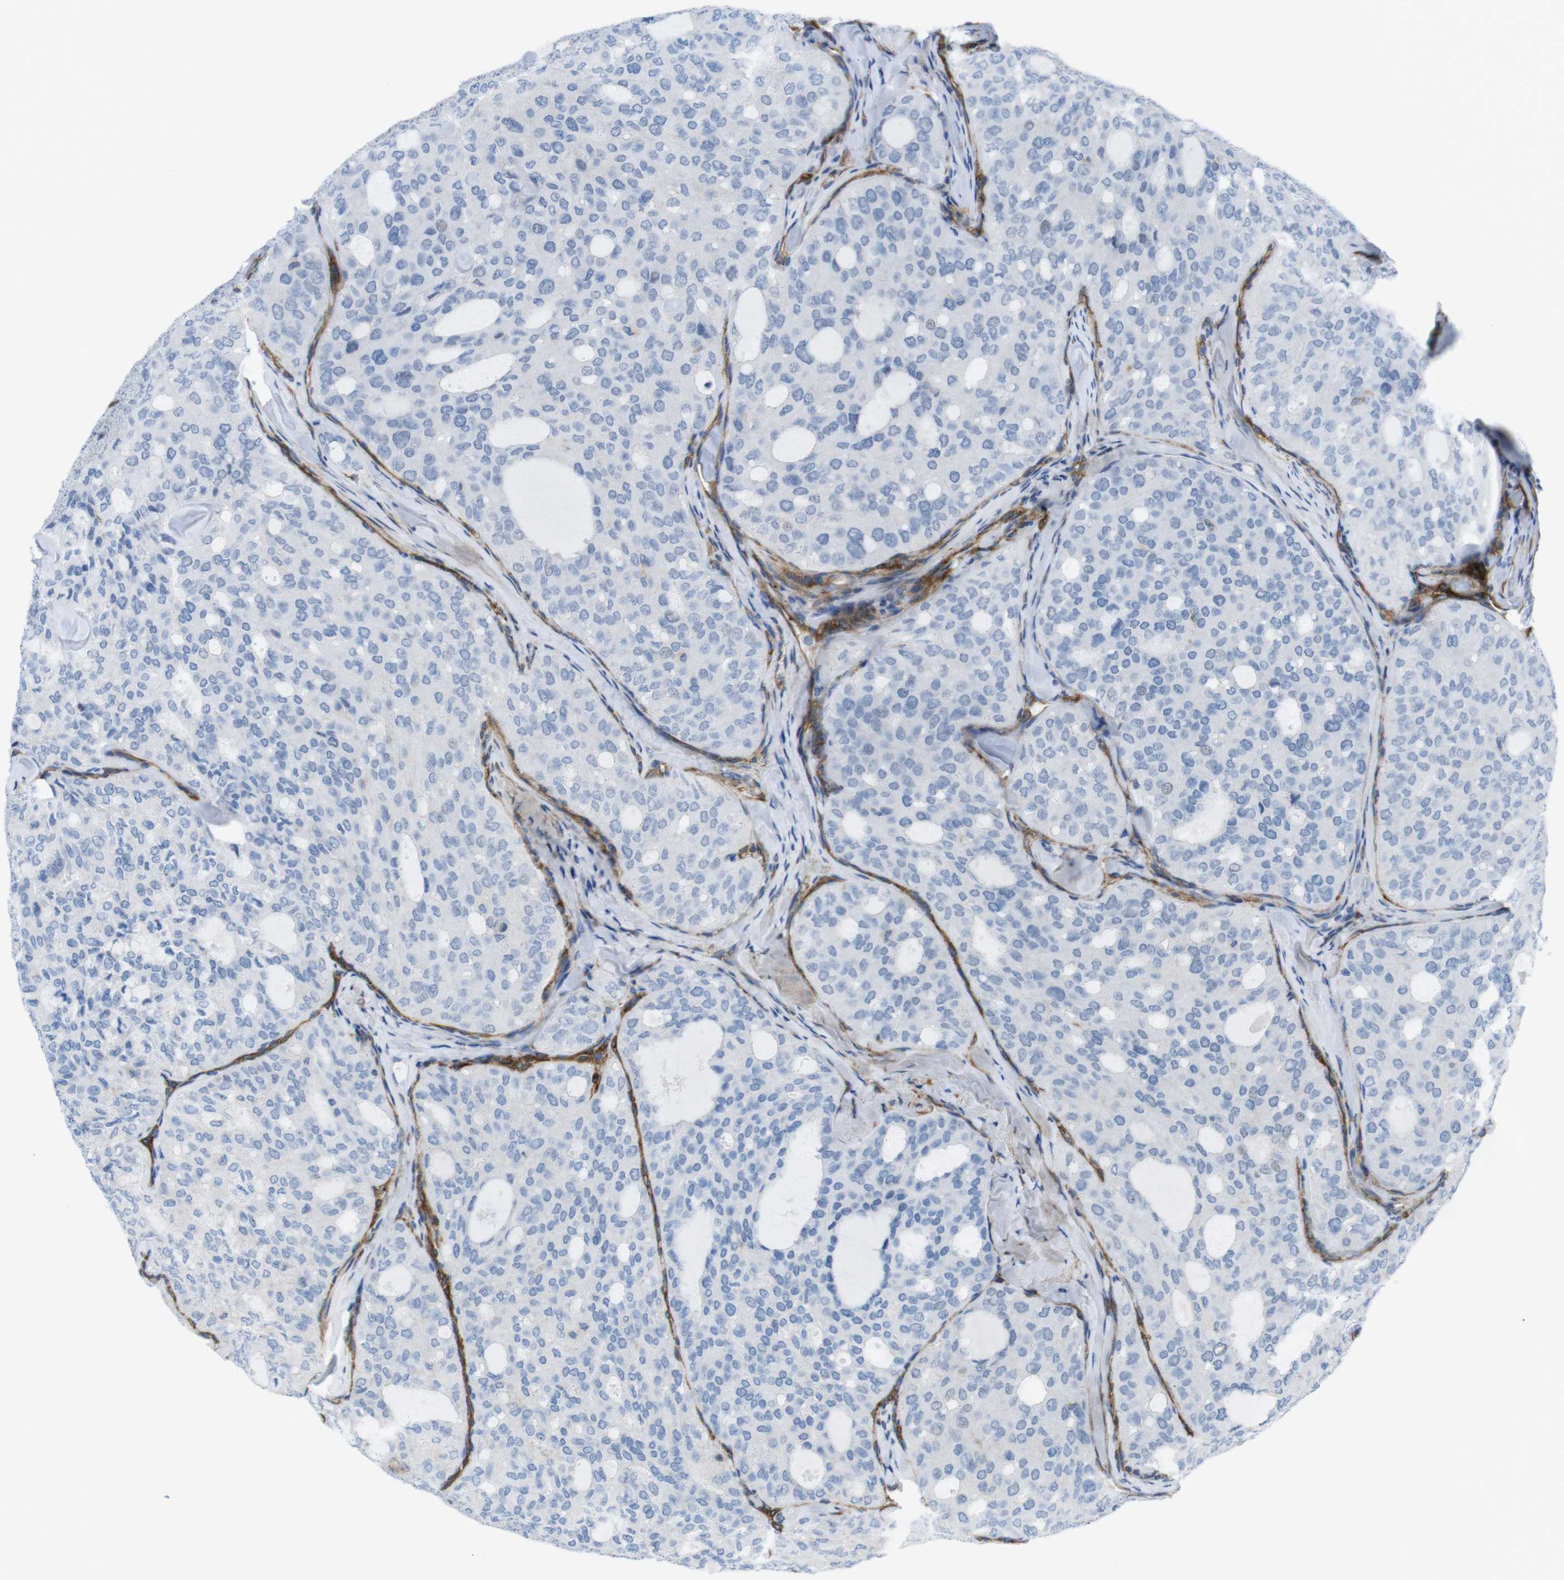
{"staining": {"intensity": "negative", "quantity": "none", "location": "none"}, "tissue": "thyroid cancer", "cell_type": "Tumor cells", "image_type": "cancer", "snomed": [{"axis": "morphology", "description": "Follicular adenoma carcinoma, NOS"}, {"axis": "topography", "description": "Thyroid gland"}], "caption": "Tumor cells are negative for brown protein staining in thyroid follicular adenoma carcinoma. (DAB immunohistochemistry visualized using brightfield microscopy, high magnification).", "gene": "DIAPH2", "patient": {"sex": "male", "age": 75}}